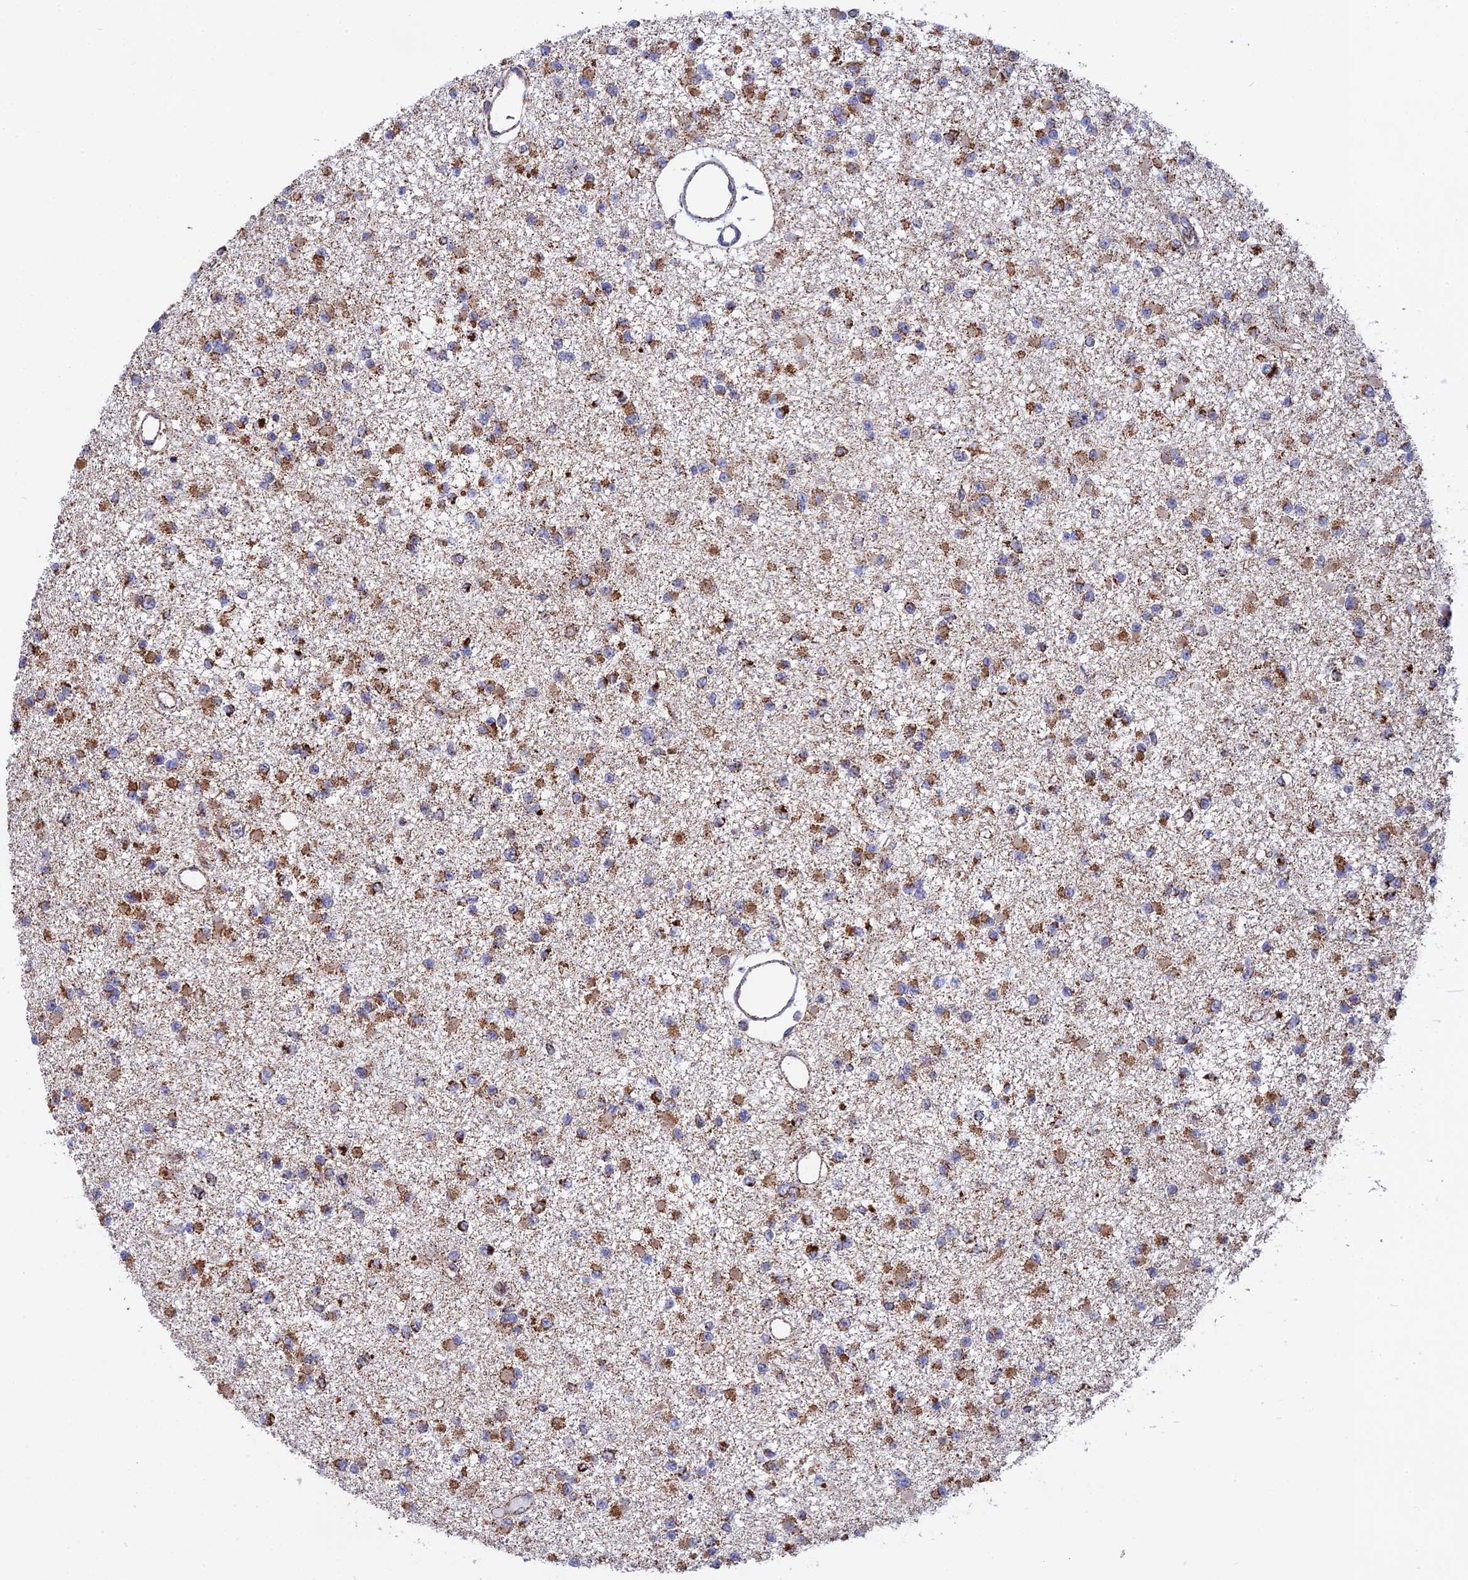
{"staining": {"intensity": "moderate", "quantity": ">75%", "location": "cytoplasmic/membranous"}, "tissue": "glioma", "cell_type": "Tumor cells", "image_type": "cancer", "snomed": [{"axis": "morphology", "description": "Glioma, malignant, Low grade"}, {"axis": "topography", "description": "Brain"}], "caption": "An immunohistochemistry photomicrograph of tumor tissue is shown. Protein staining in brown labels moderate cytoplasmic/membranous positivity in malignant low-grade glioma within tumor cells.", "gene": "CDC16", "patient": {"sex": "female", "age": 22}}